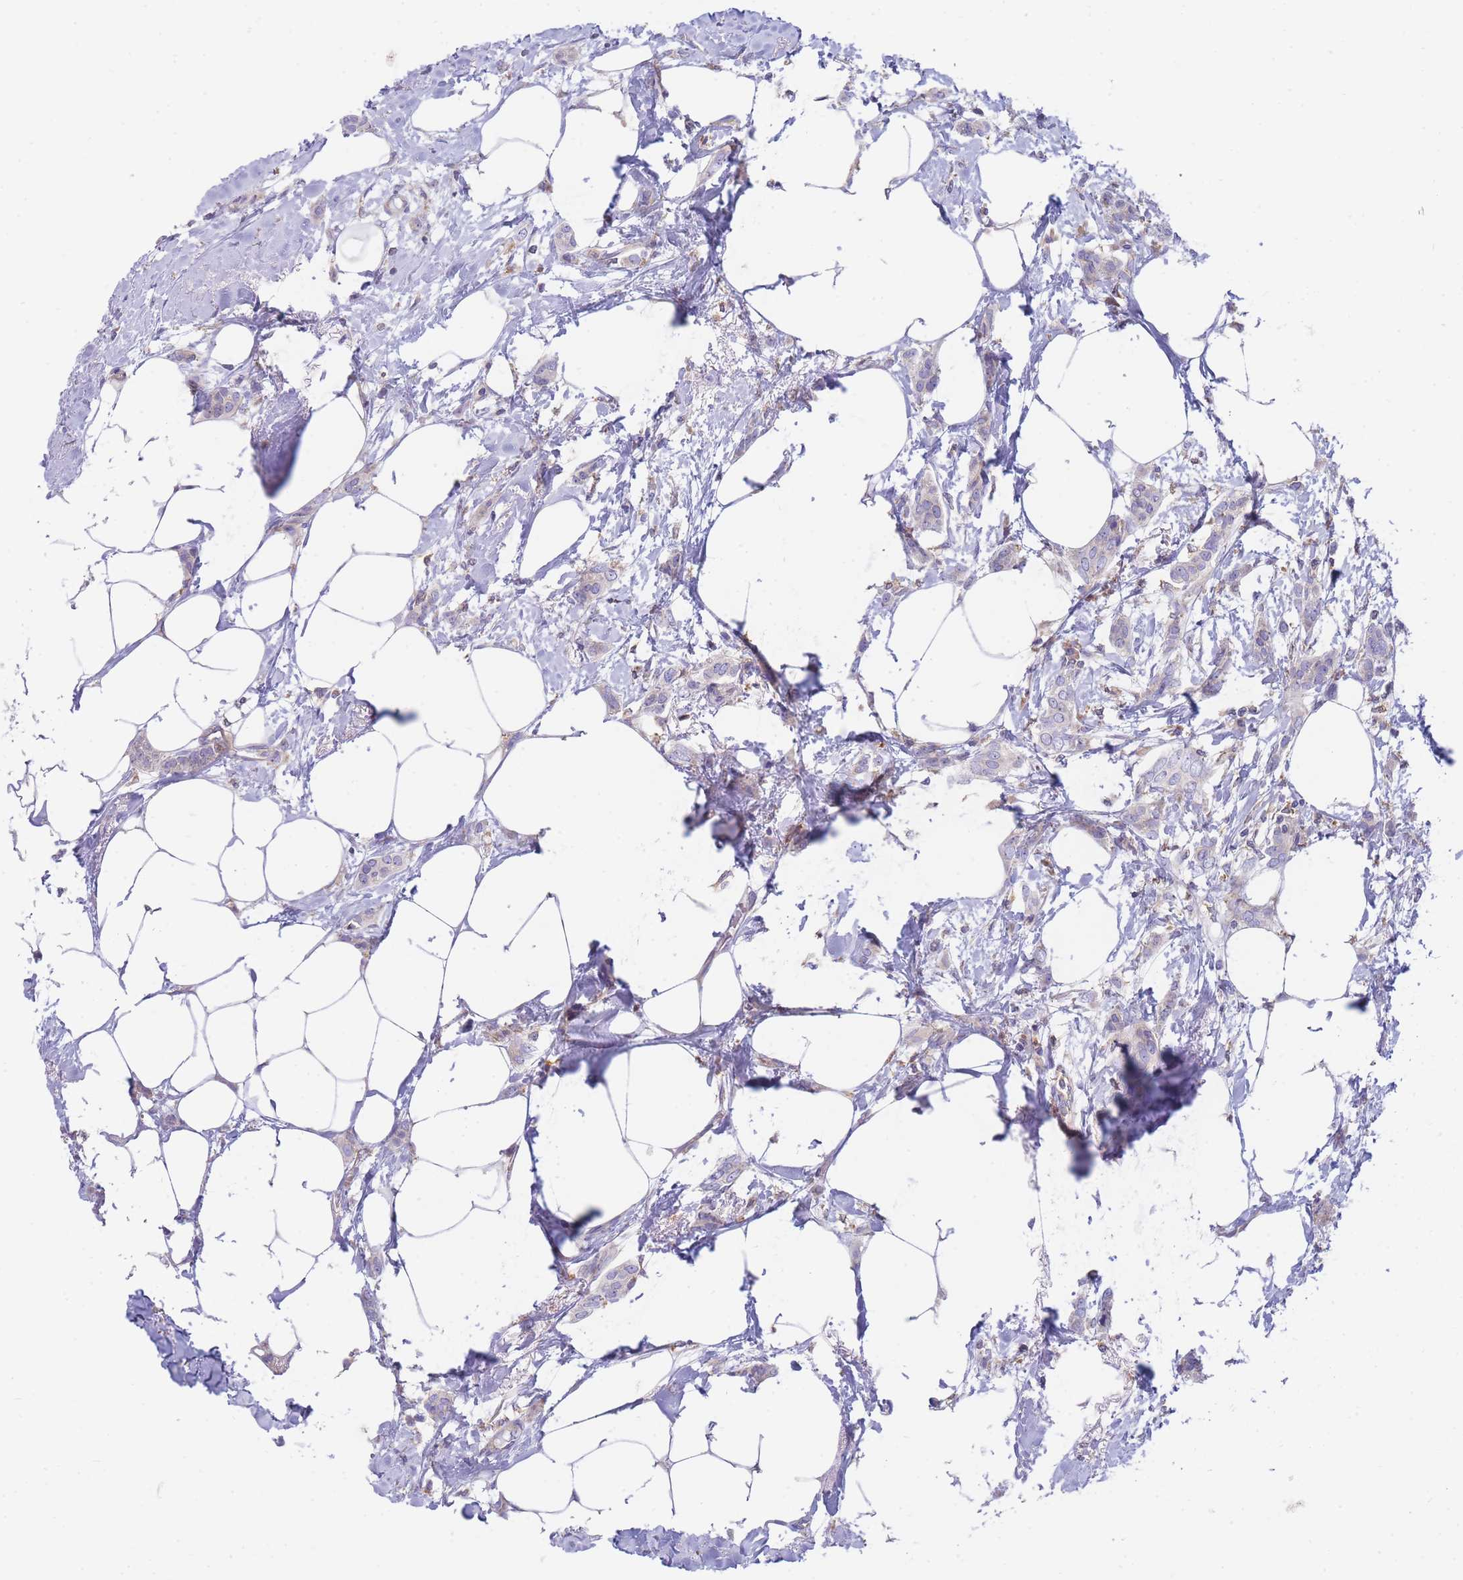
{"staining": {"intensity": "negative", "quantity": "none", "location": "none"}, "tissue": "breast cancer", "cell_type": "Tumor cells", "image_type": "cancer", "snomed": [{"axis": "morphology", "description": "Duct carcinoma"}, {"axis": "topography", "description": "Breast"}], "caption": "Photomicrograph shows no significant protein expression in tumor cells of intraductal carcinoma (breast). (DAB (3,3'-diaminobenzidine) IHC with hematoxylin counter stain).", "gene": "SH2B2", "patient": {"sex": "female", "age": 72}}